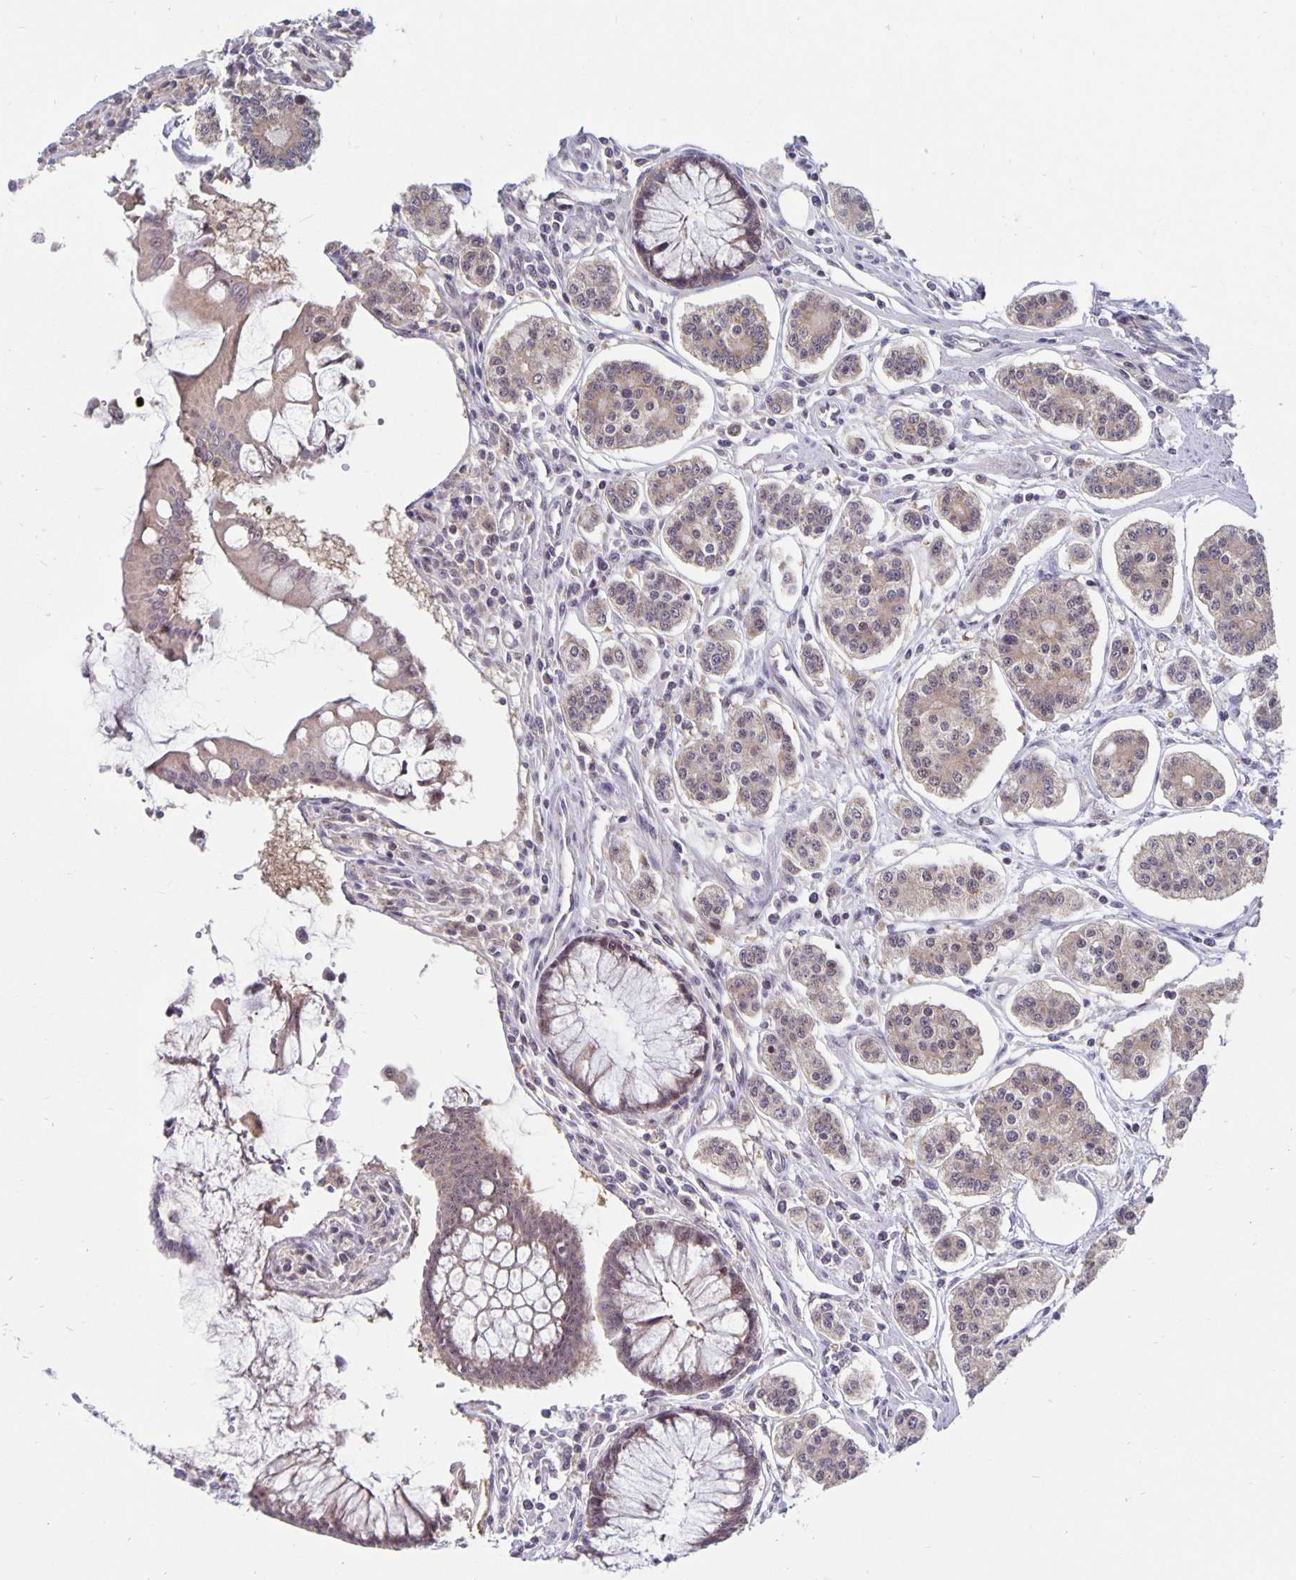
{"staining": {"intensity": "weak", "quantity": ">75%", "location": "cytoplasmic/membranous,nuclear"}, "tissue": "carcinoid", "cell_type": "Tumor cells", "image_type": "cancer", "snomed": [{"axis": "morphology", "description": "Carcinoid, malignant, NOS"}, {"axis": "topography", "description": "Small intestine"}], "caption": "An immunohistochemistry photomicrograph of tumor tissue is shown. Protein staining in brown shows weak cytoplasmic/membranous and nuclear positivity in malignant carcinoid within tumor cells.", "gene": "EXOC6B", "patient": {"sex": "female", "age": 65}}